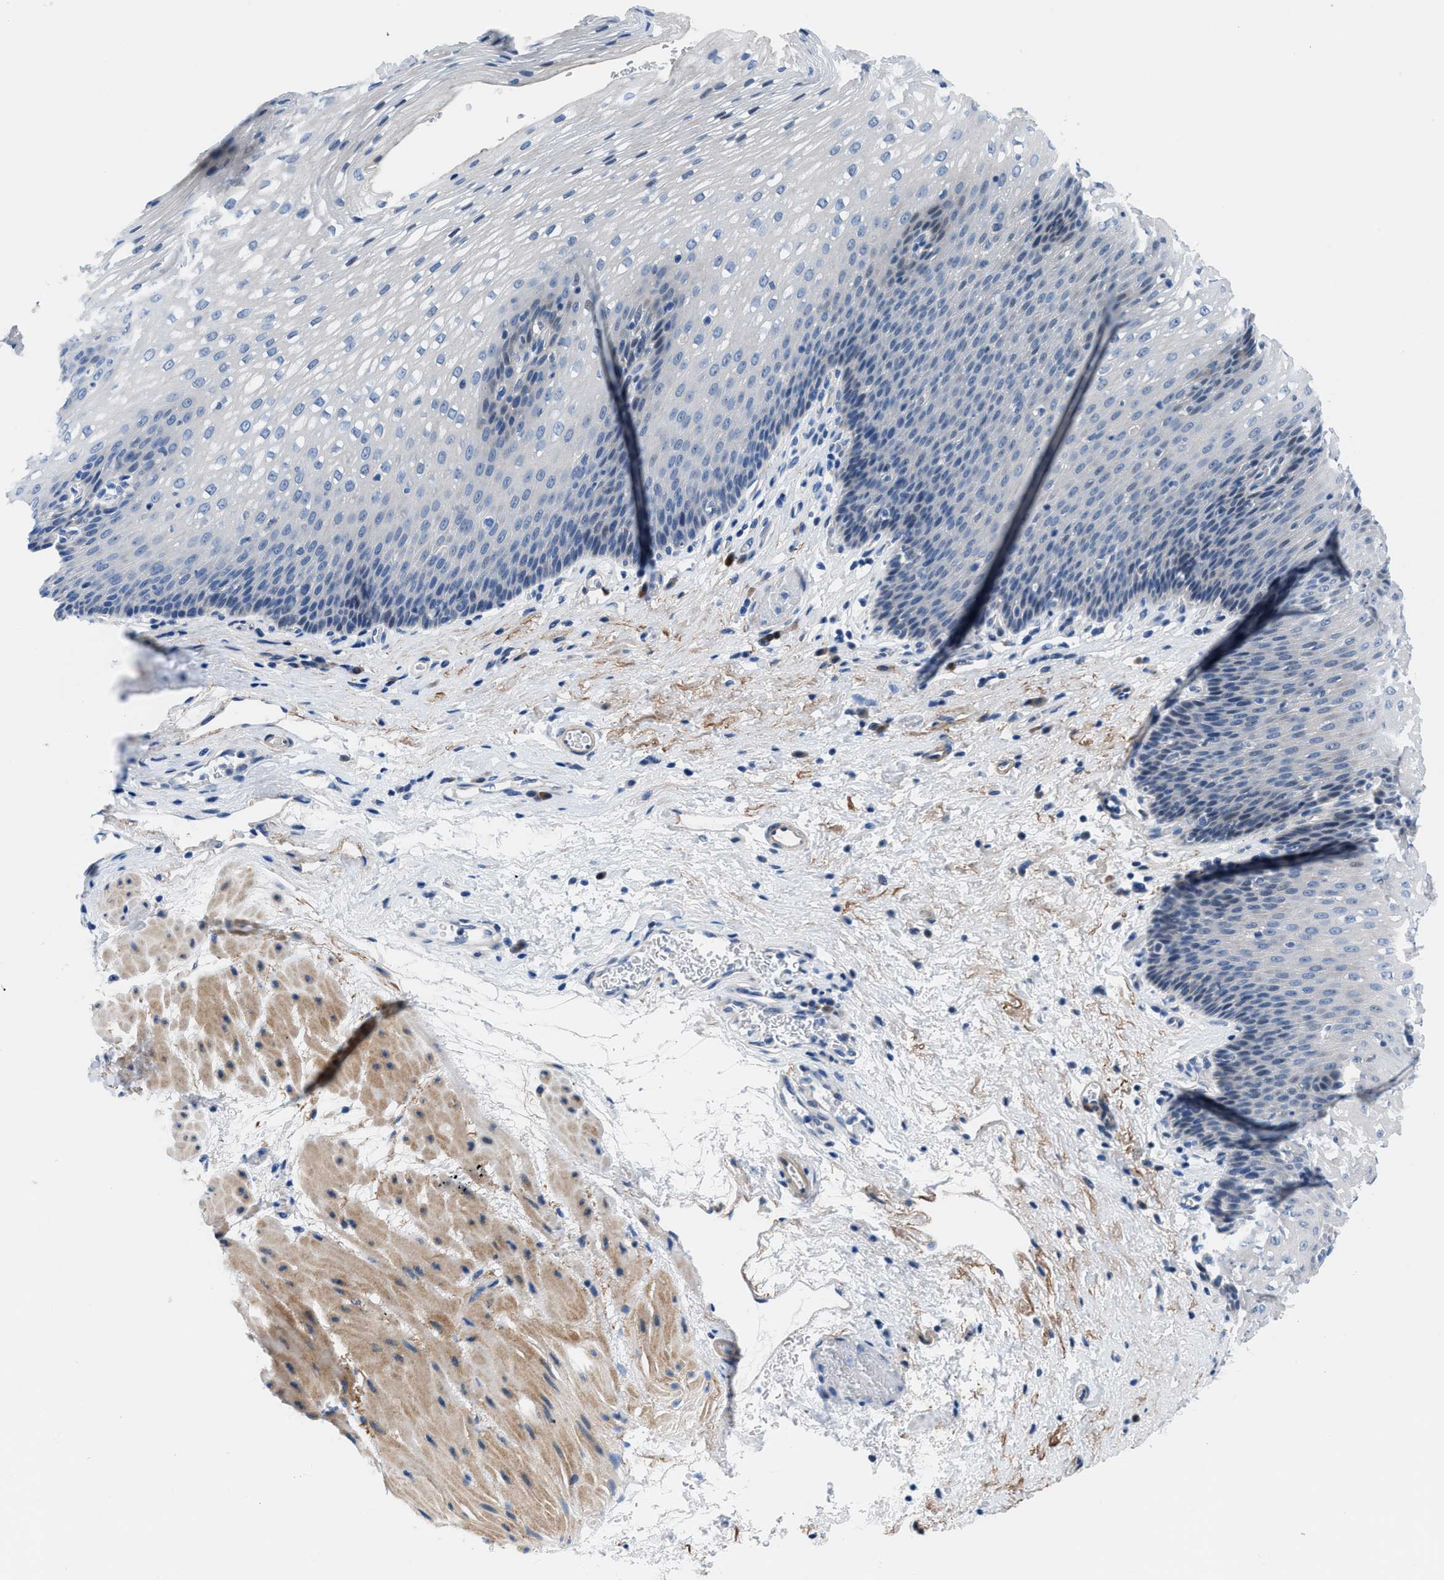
{"staining": {"intensity": "negative", "quantity": "none", "location": "none"}, "tissue": "esophagus", "cell_type": "Squamous epithelial cells", "image_type": "normal", "snomed": [{"axis": "morphology", "description": "Normal tissue, NOS"}, {"axis": "topography", "description": "Esophagus"}], "caption": "The IHC histopathology image has no significant positivity in squamous epithelial cells of esophagus.", "gene": "UAP1", "patient": {"sex": "male", "age": 48}}